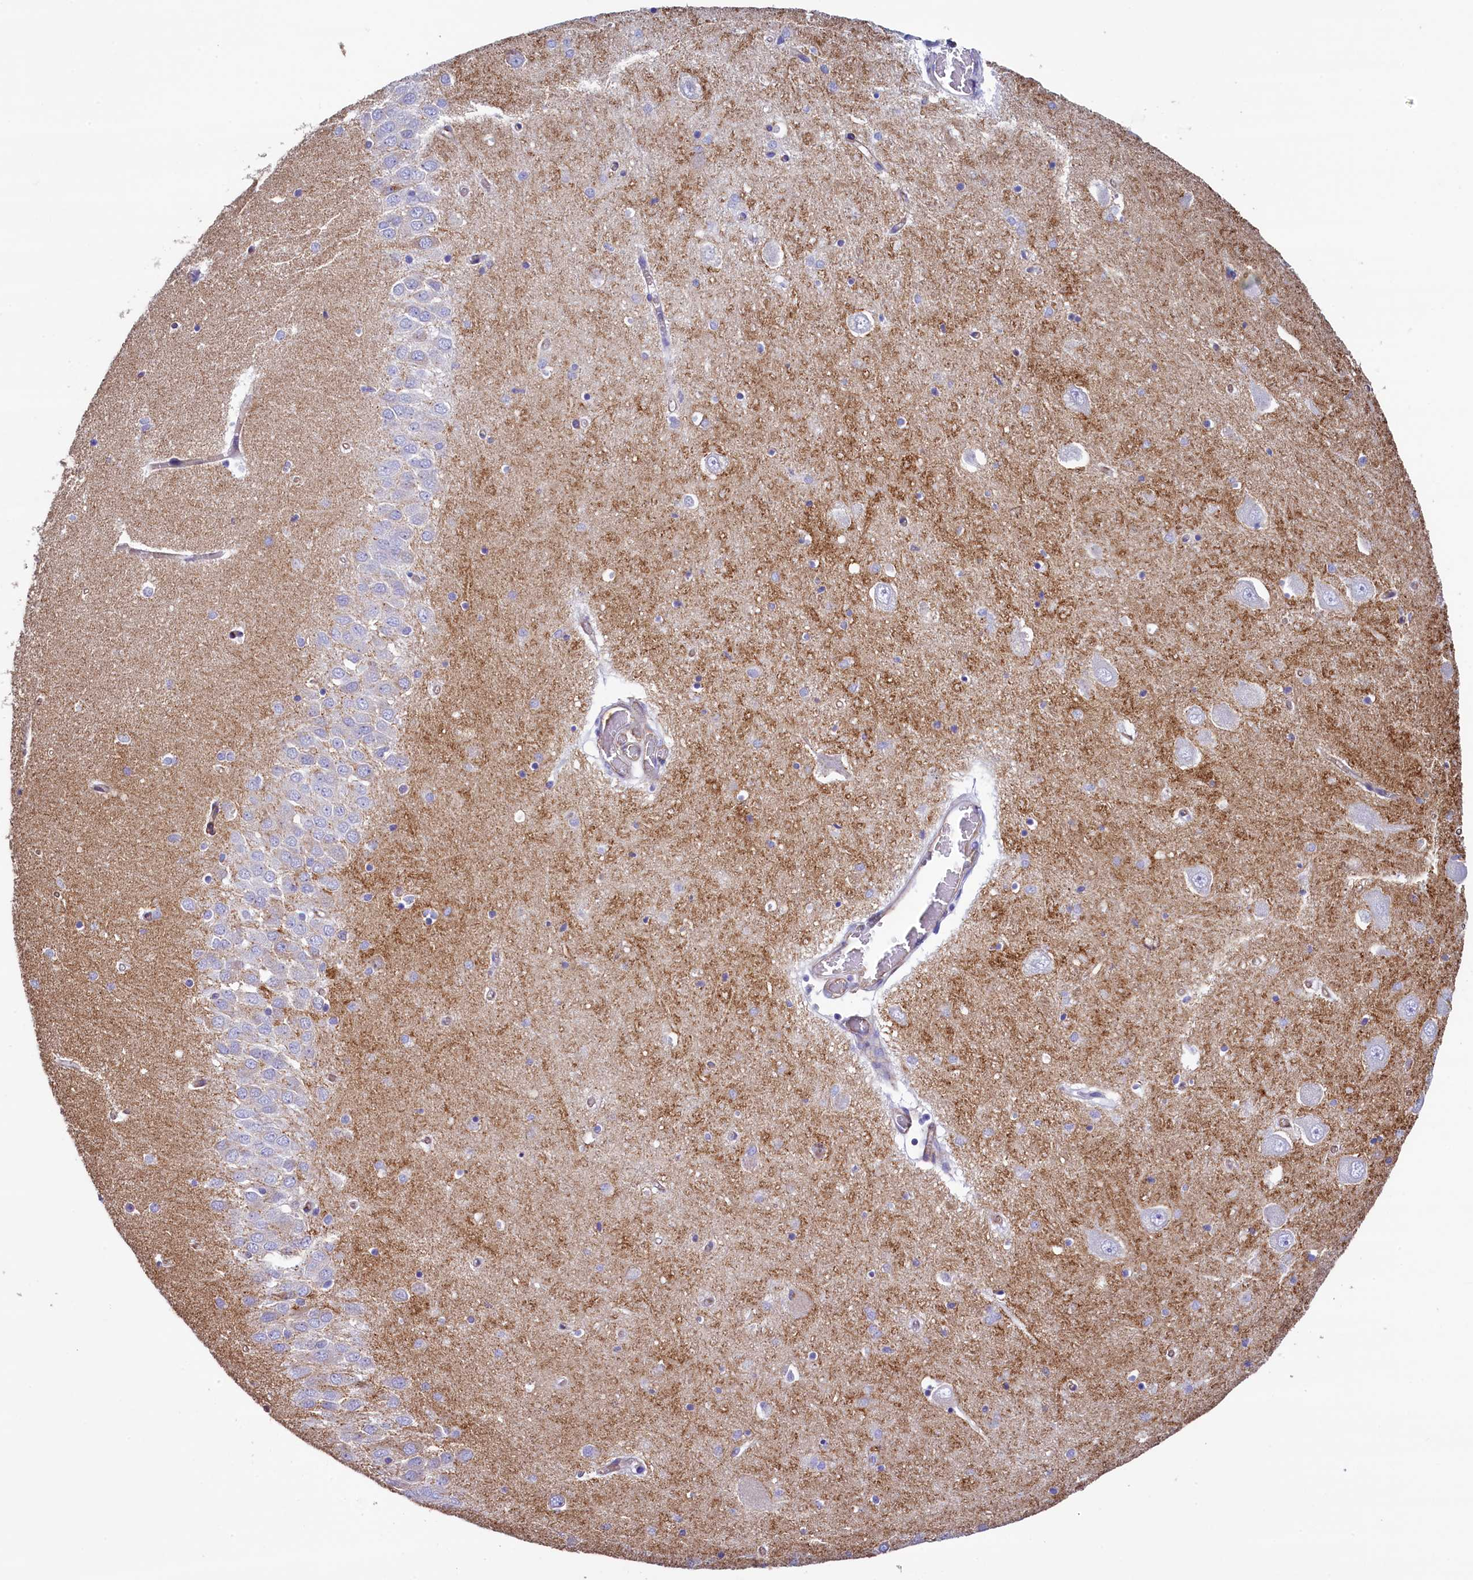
{"staining": {"intensity": "weak", "quantity": "<25%", "location": "cytoplasmic/membranous"}, "tissue": "hippocampus", "cell_type": "Glial cells", "image_type": "normal", "snomed": [{"axis": "morphology", "description": "Normal tissue, NOS"}, {"axis": "topography", "description": "Hippocampus"}], "caption": "Human hippocampus stained for a protein using immunohistochemistry (IHC) exhibits no positivity in glial cells.", "gene": "GPR21", "patient": {"sex": "male", "age": 70}}